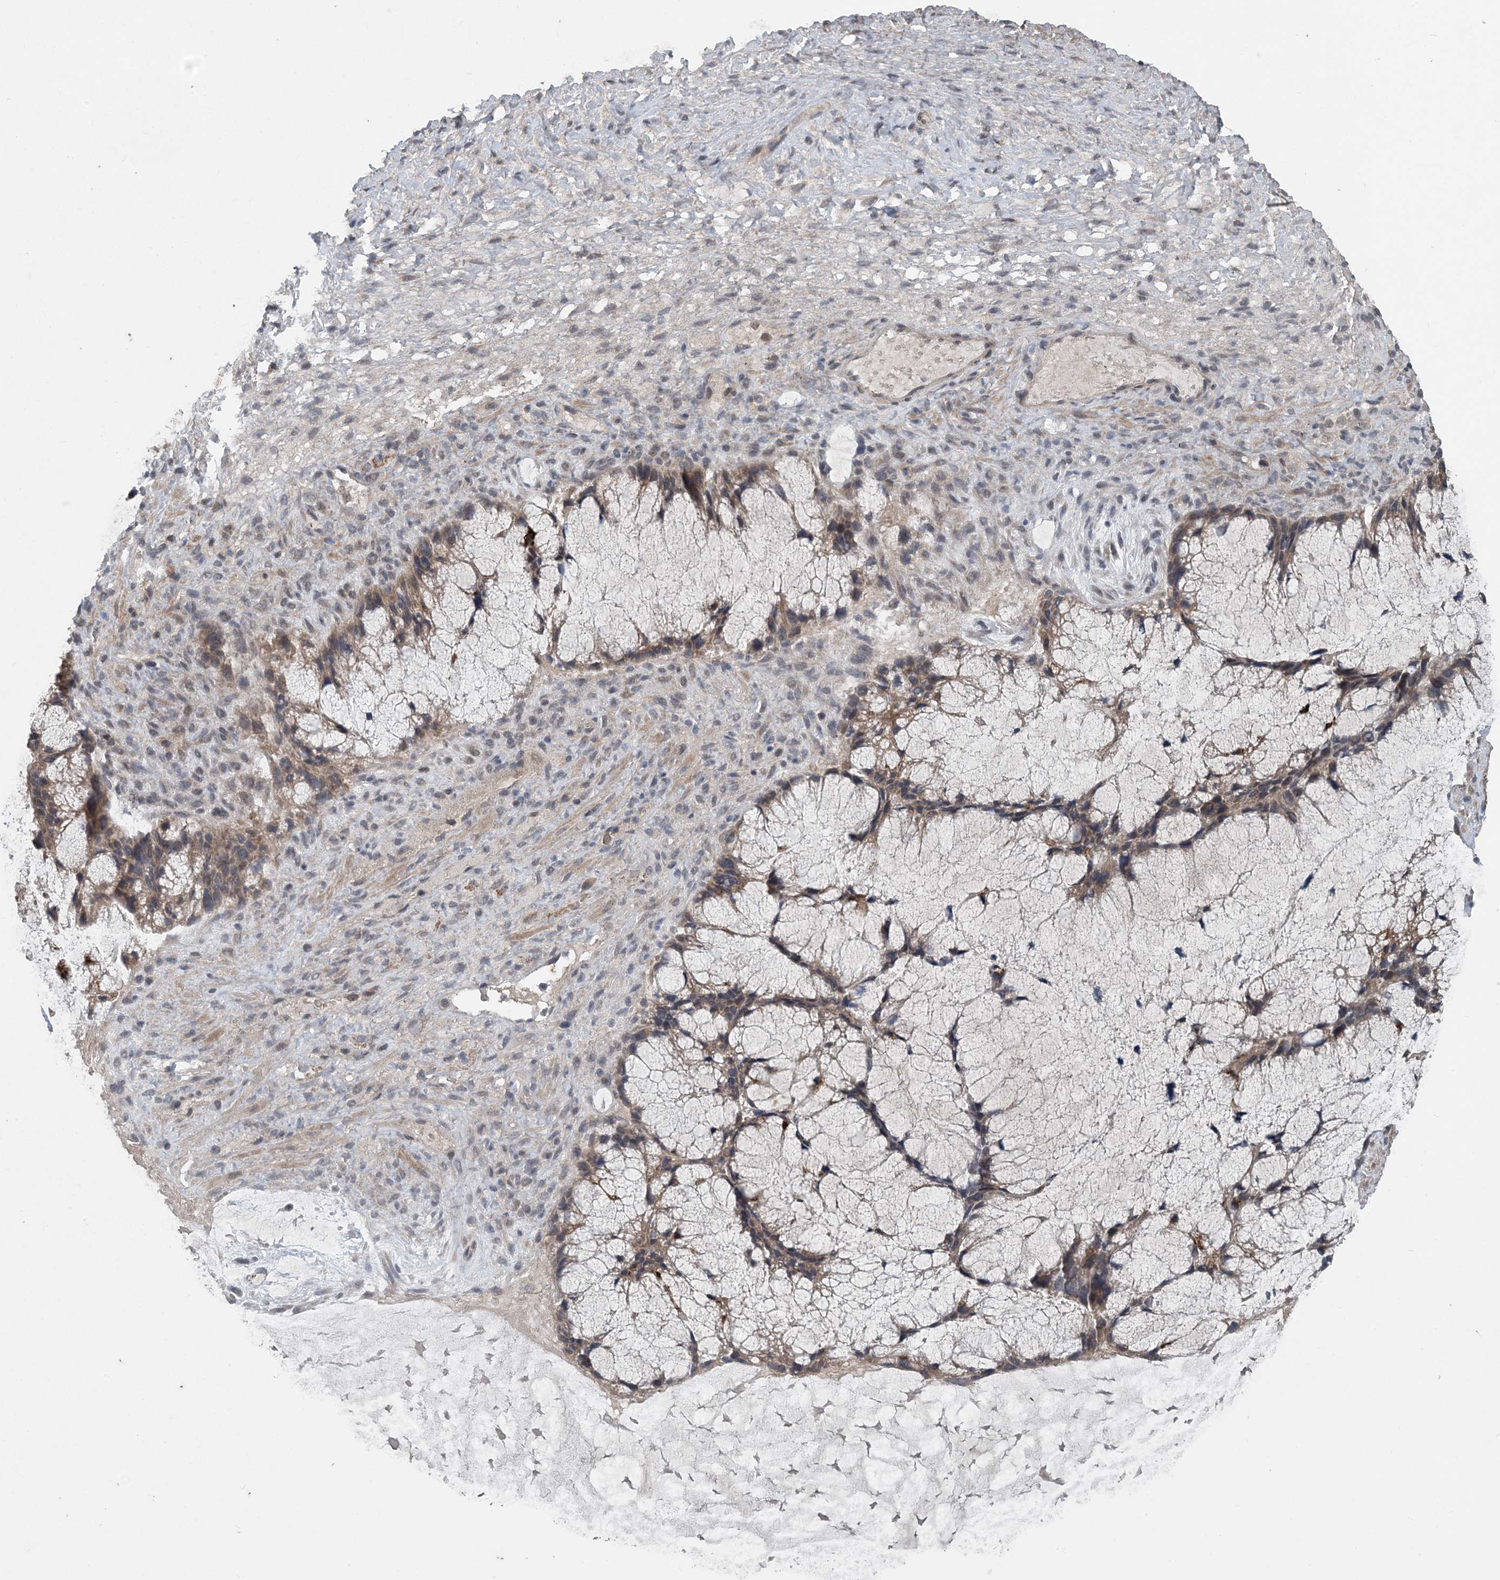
{"staining": {"intensity": "weak", "quantity": ">75%", "location": "cytoplasmic/membranous"}, "tissue": "ovarian cancer", "cell_type": "Tumor cells", "image_type": "cancer", "snomed": [{"axis": "morphology", "description": "Cystadenocarcinoma, mucinous, NOS"}, {"axis": "topography", "description": "Ovary"}], "caption": "Human ovarian mucinous cystadenocarcinoma stained for a protein (brown) shows weak cytoplasmic/membranous positive positivity in approximately >75% of tumor cells.", "gene": "MYO9B", "patient": {"sex": "female", "age": 37}}